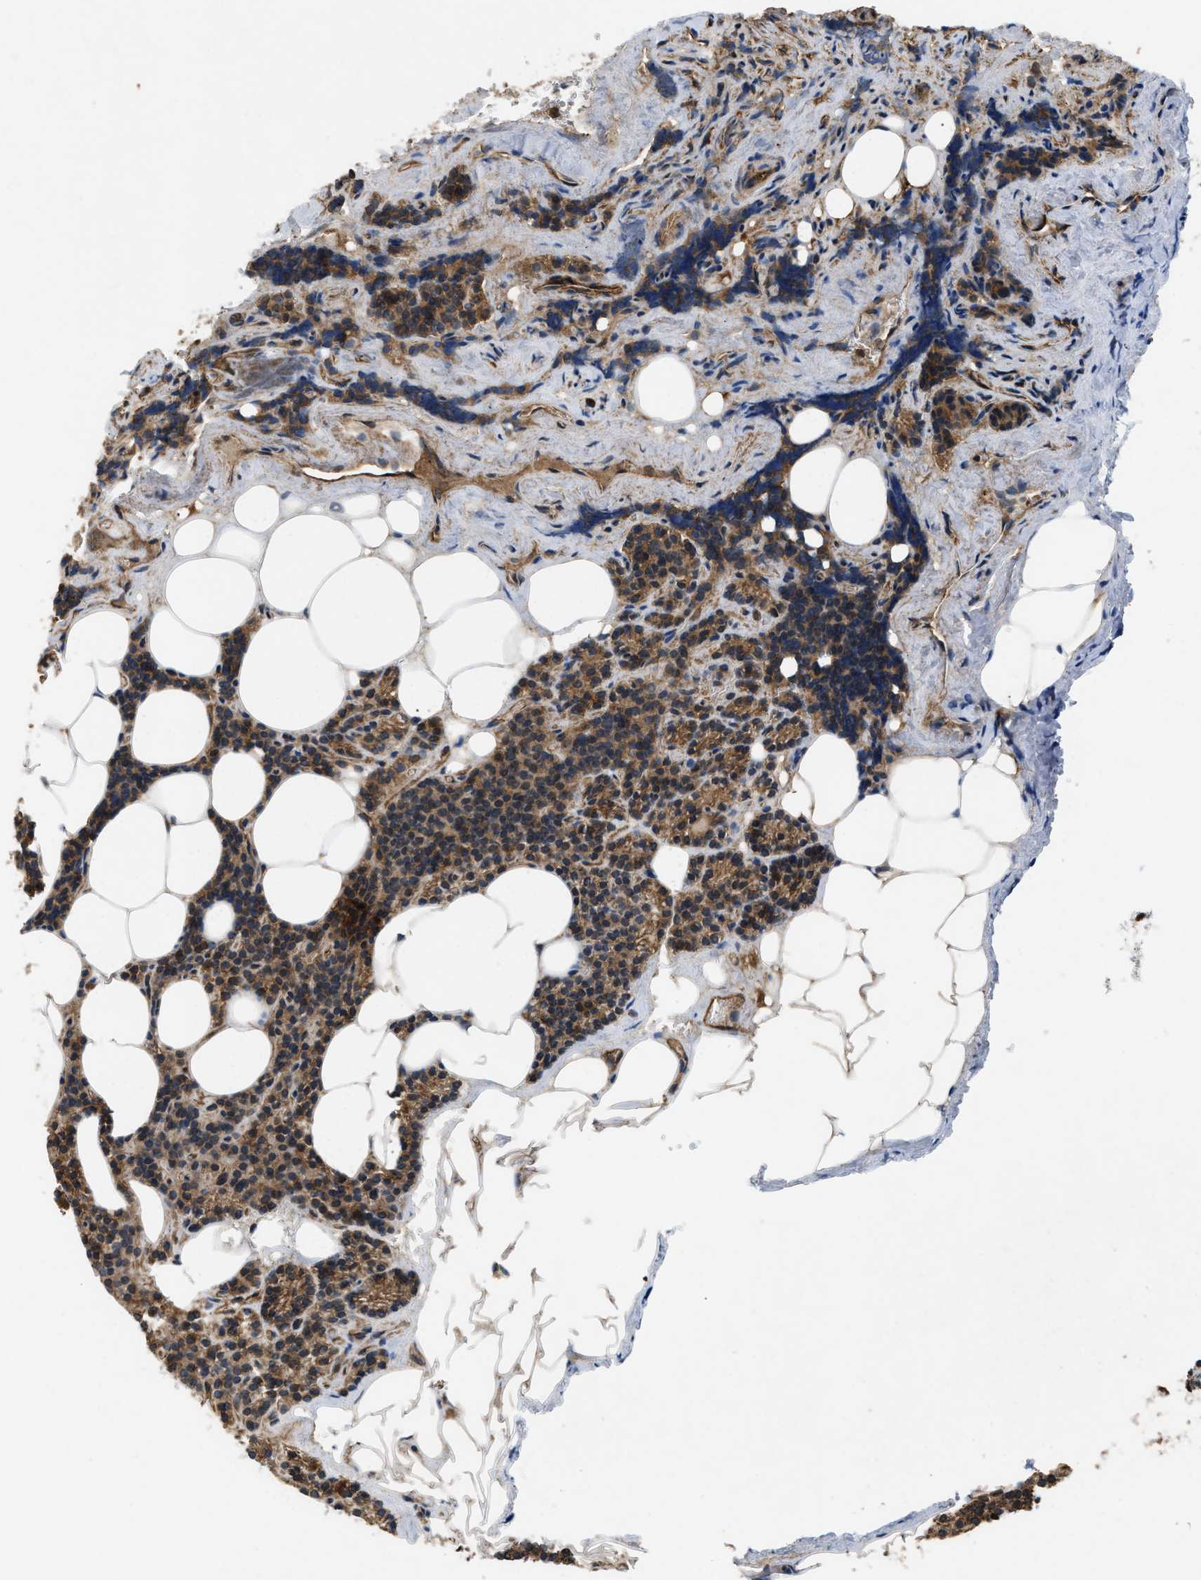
{"staining": {"intensity": "strong", "quantity": ">75%", "location": "cytoplasmic/membranous"}, "tissue": "parathyroid gland", "cell_type": "Glandular cells", "image_type": "normal", "snomed": [{"axis": "morphology", "description": "Normal tissue, NOS"}, {"axis": "morphology", "description": "Adenoma, NOS"}, {"axis": "topography", "description": "Parathyroid gland"}], "caption": "High-power microscopy captured an immunohistochemistry photomicrograph of unremarkable parathyroid gland, revealing strong cytoplasmic/membranous staining in about >75% of glandular cells.", "gene": "GNB4", "patient": {"sex": "female", "age": 43}}